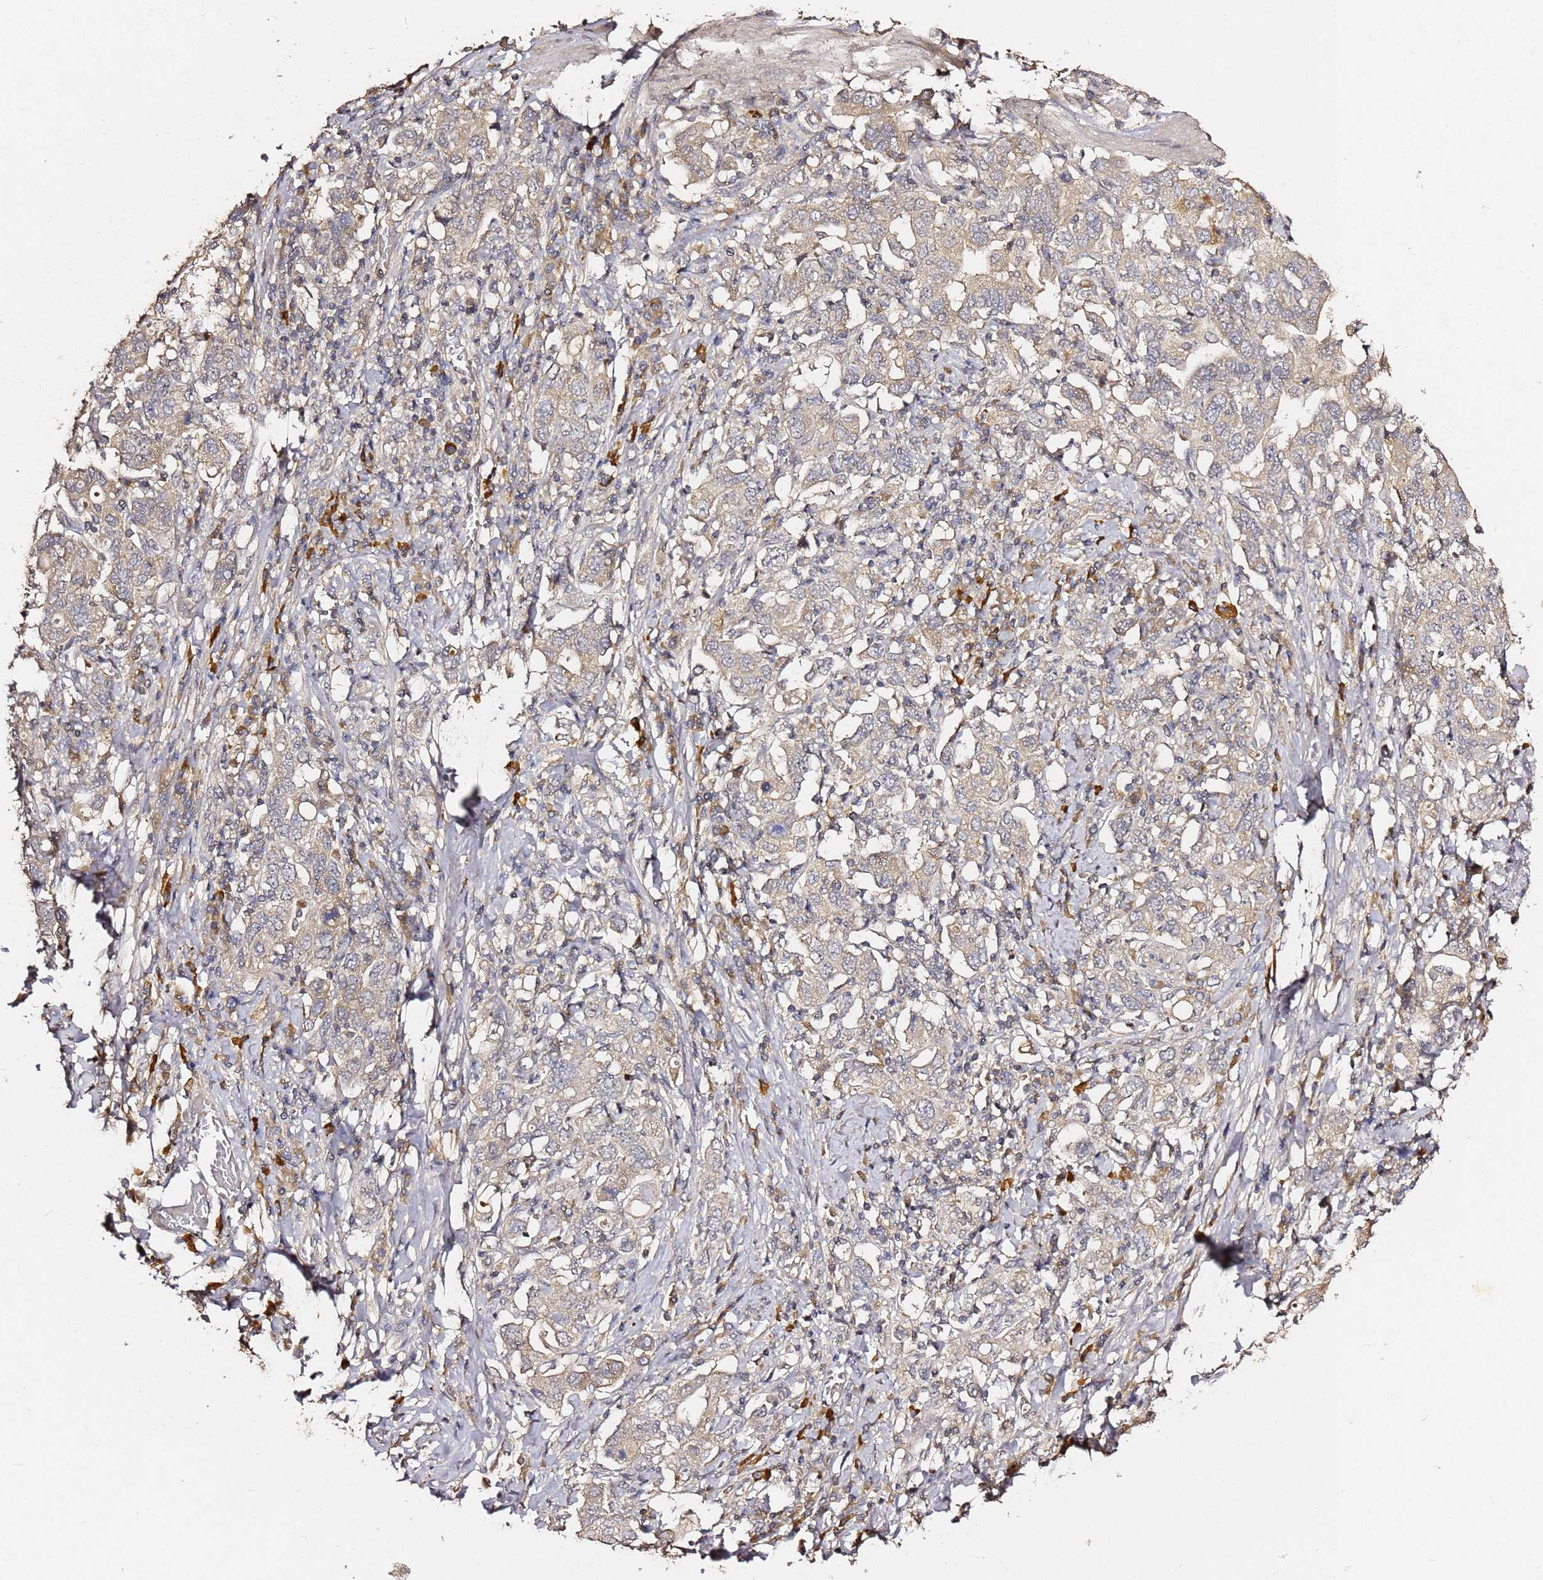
{"staining": {"intensity": "moderate", "quantity": "<25%", "location": "cytoplasmic/membranous"}, "tissue": "stomach cancer", "cell_type": "Tumor cells", "image_type": "cancer", "snomed": [{"axis": "morphology", "description": "Adenocarcinoma, NOS"}, {"axis": "topography", "description": "Stomach, upper"}, {"axis": "topography", "description": "Stomach"}], "caption": "The immunohistochemical stain labels moderate cytoplasmic/membranous positivity in tumor cells of stomach cancer tissue.", "gene": "C6orf136", "patient": {"sex": "male", "age": 62}}